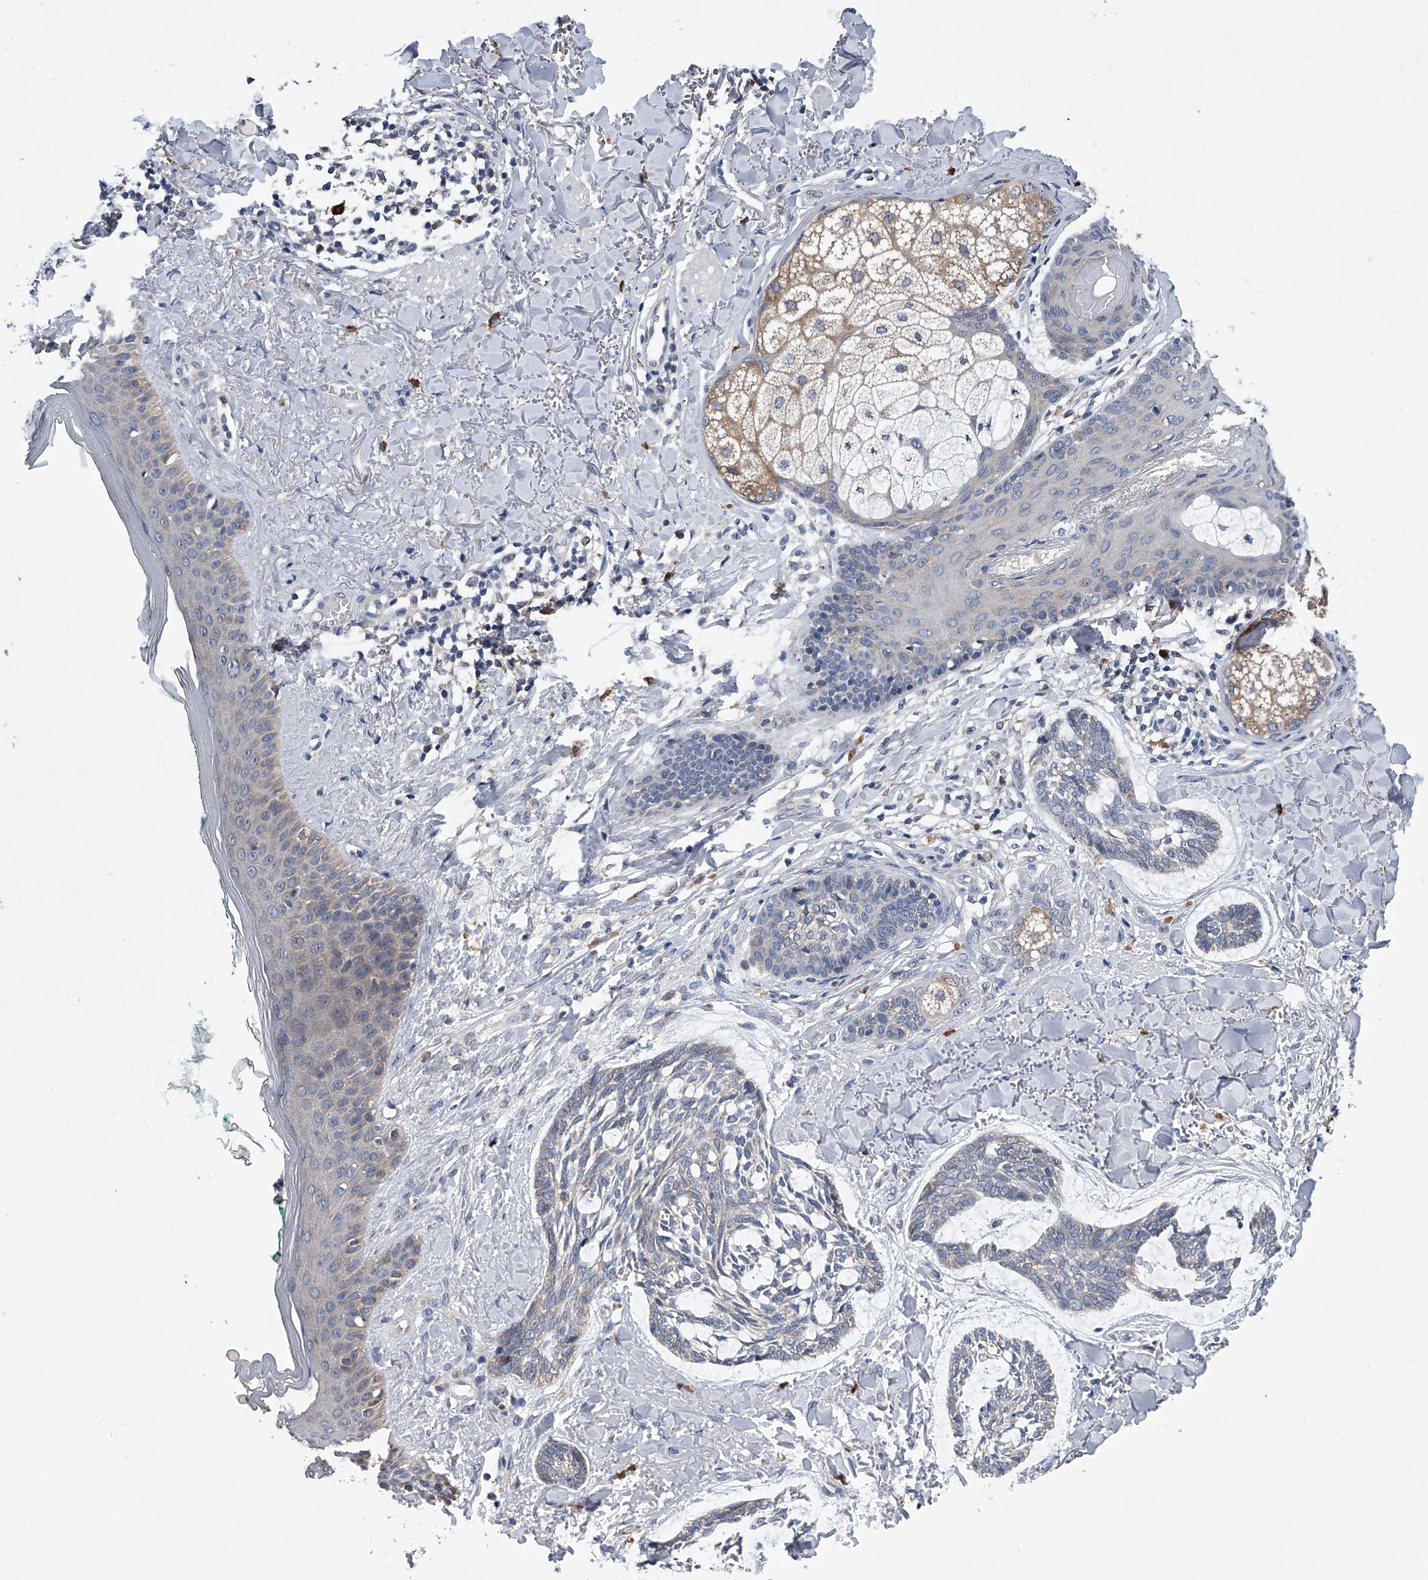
{"staining": {"intensity": "negative", "quantity": "none", "location": "none"}, "tissue": "skin cancer", "cell_type": "Tumor cells", "image_type": "cancer", "snomed": [{"axis": "morphology", "description": "Basal cell carcinoma"}, {"axis": "topography", "description": "Skin"}], "caption": "Immunohistochemistry of skin basal cell carcinoma demonstrates no staining in tumor cells.", "gene": "RNF5", "patient": {"sex": "male", "age": 43}}